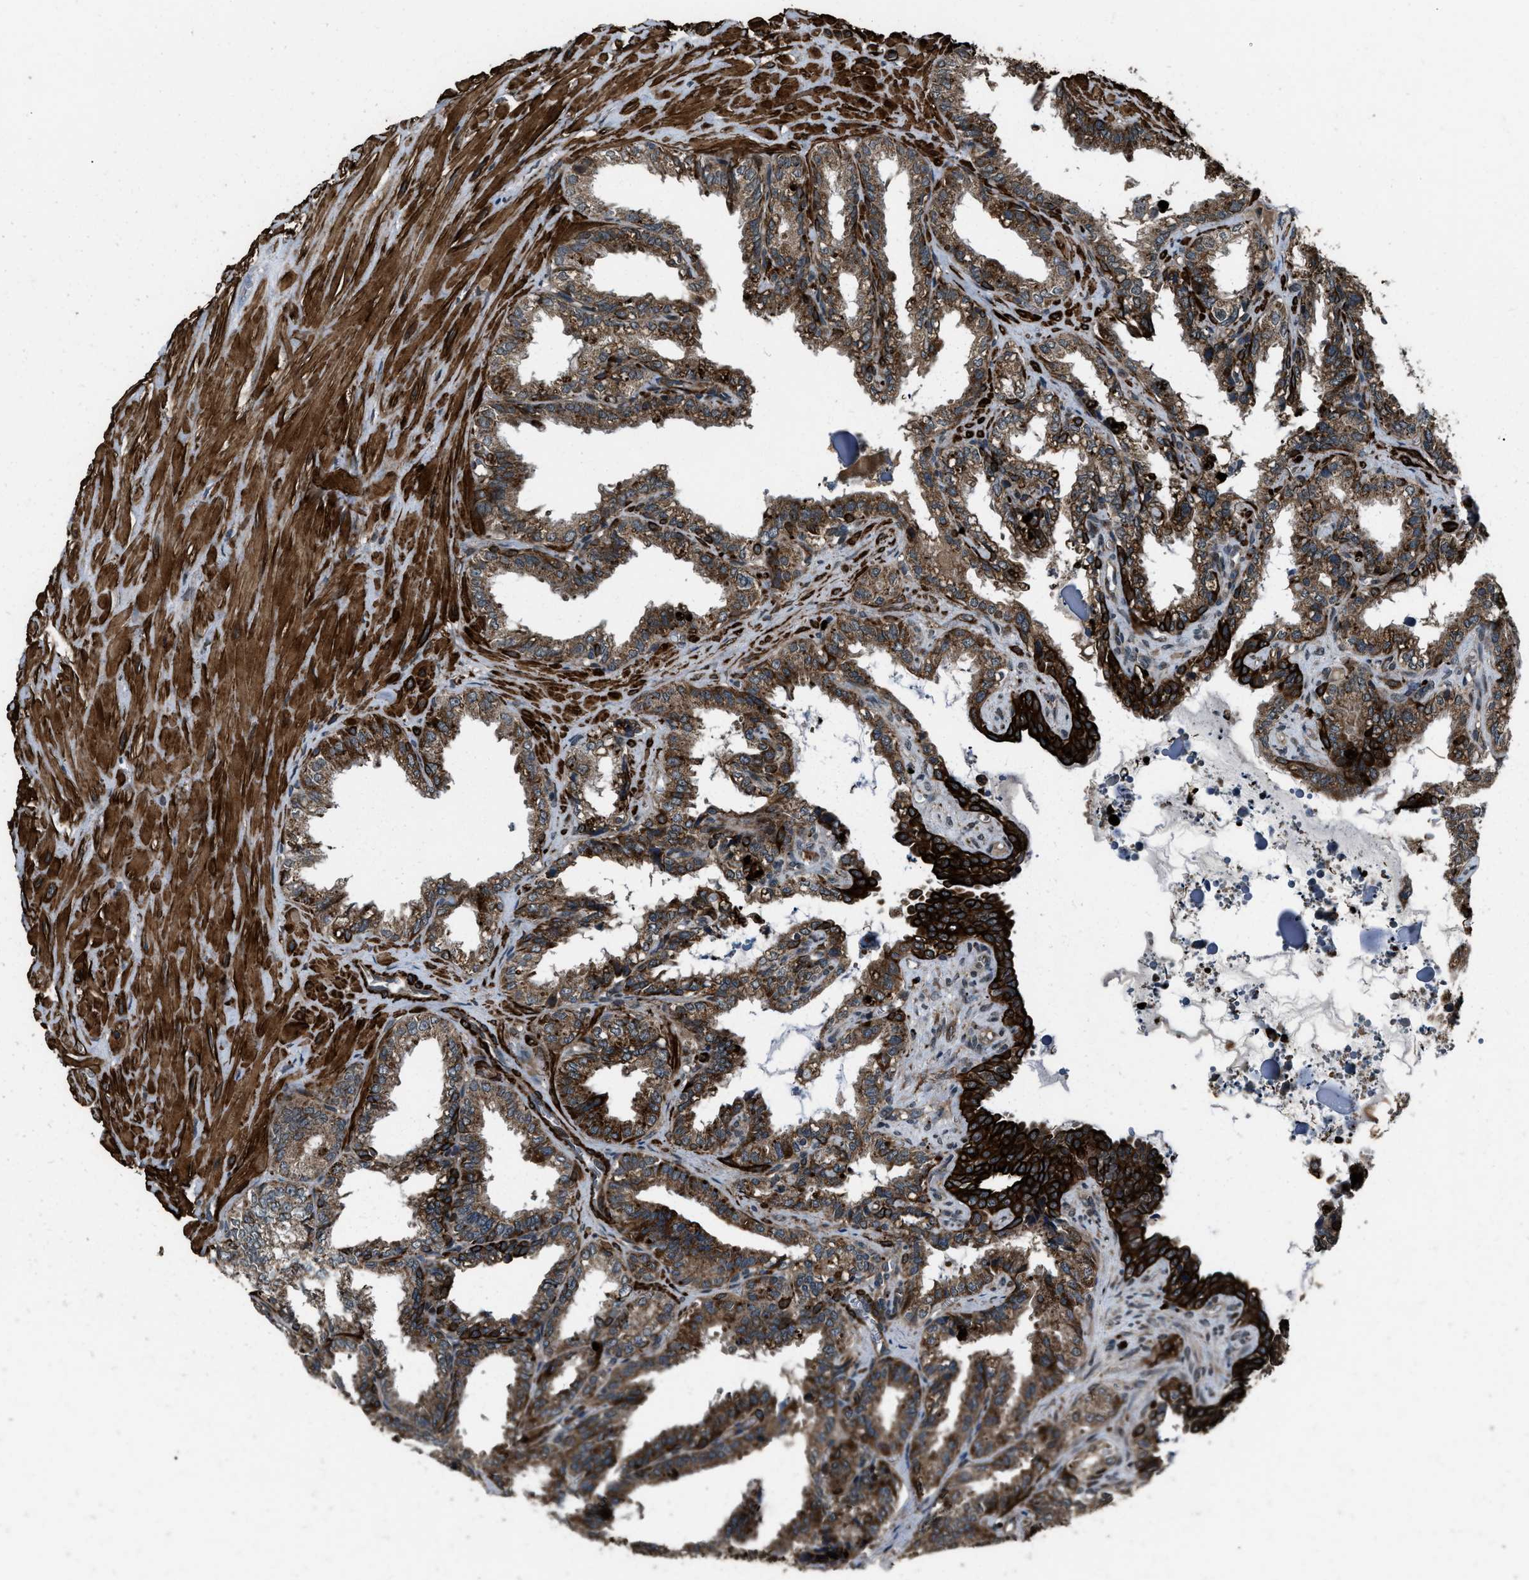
{"staining": {"intensity": "moderate", "quantity": ">75%", "location": "cytoplasmic/membranous"}, "tissue": "seminal vesicle", "cell_type": "Glandular cells", "image_type": "normal", "snomed": [{"axis": "morphology", "description": "Normal tissue, NOS"}, {"axis": "topography", "description": "Seminal veicle"}], "caption": "Seminal vesicle was stained to show a protein in brown. There is medium levels of moderate cytoplasmic/membranous positivity in about >75% of glandular cells. The protein of interest is shown in brown color, while the nuclei are stained blue.", "gene": "IRAK4", "patient": {"sex": "male", "age": 64}}